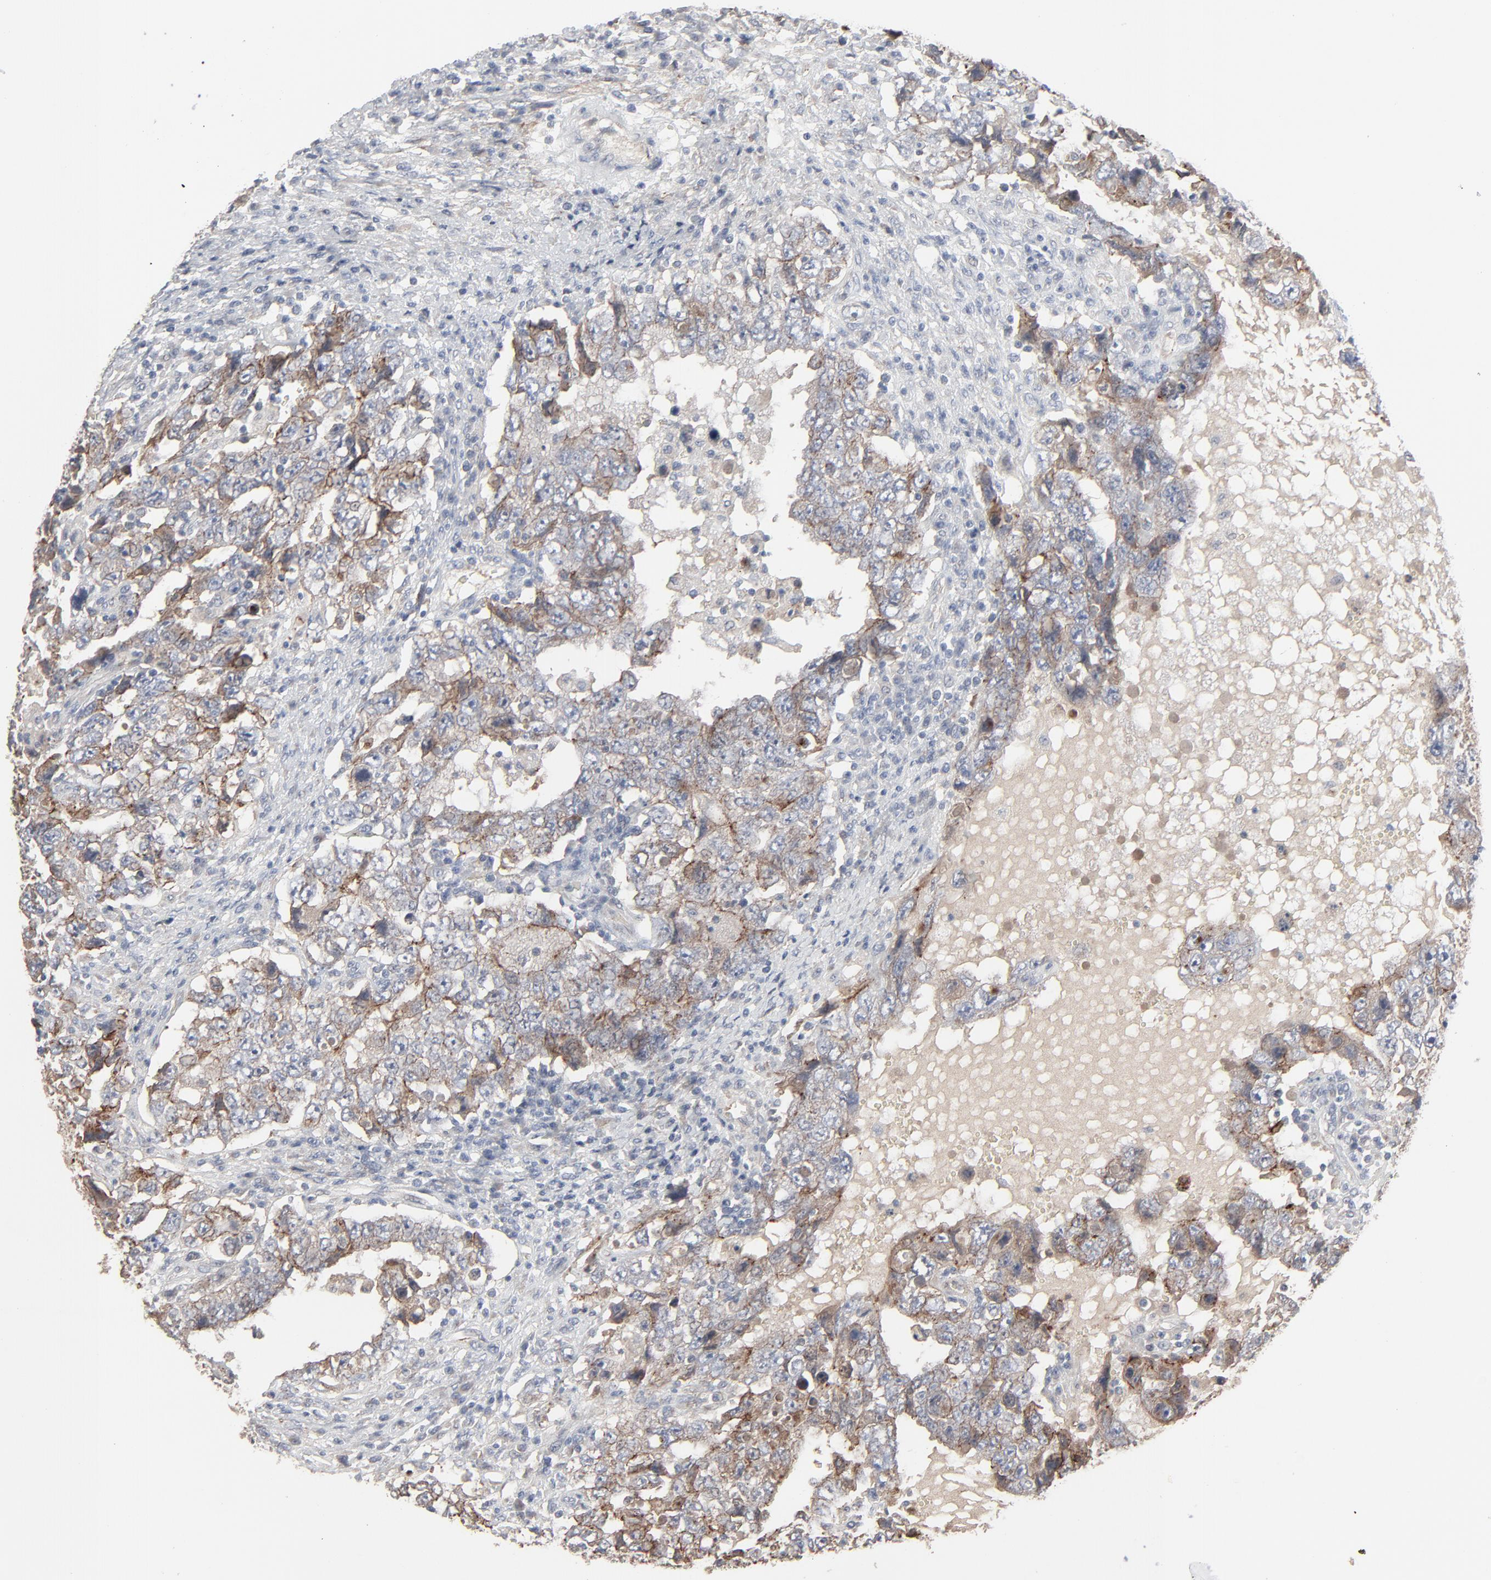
{"staining": {"intensity": "moderate", "quantity": "25%-75%", "location": "cytoplasmic/membranous"}, "tissue": "testis cancer", "cell_type": "Tumor cells", "image_type": "cancer", "snomed": [{"axis": "morphology", "description": "Carcinoma, Embryonal, NOS"}, {"axis": "topography", "description": "Testis"}], "caption": "Brown immunohistochemical staining in testis cancer displays moderate cytoplasmic/membranous staining in approximately 25%-75% of tumor cells. (DAB IHC with brightfield microscopy, high magnification).", "gene": "JAM3", "patient": {"sex": "male", "age": 26}}